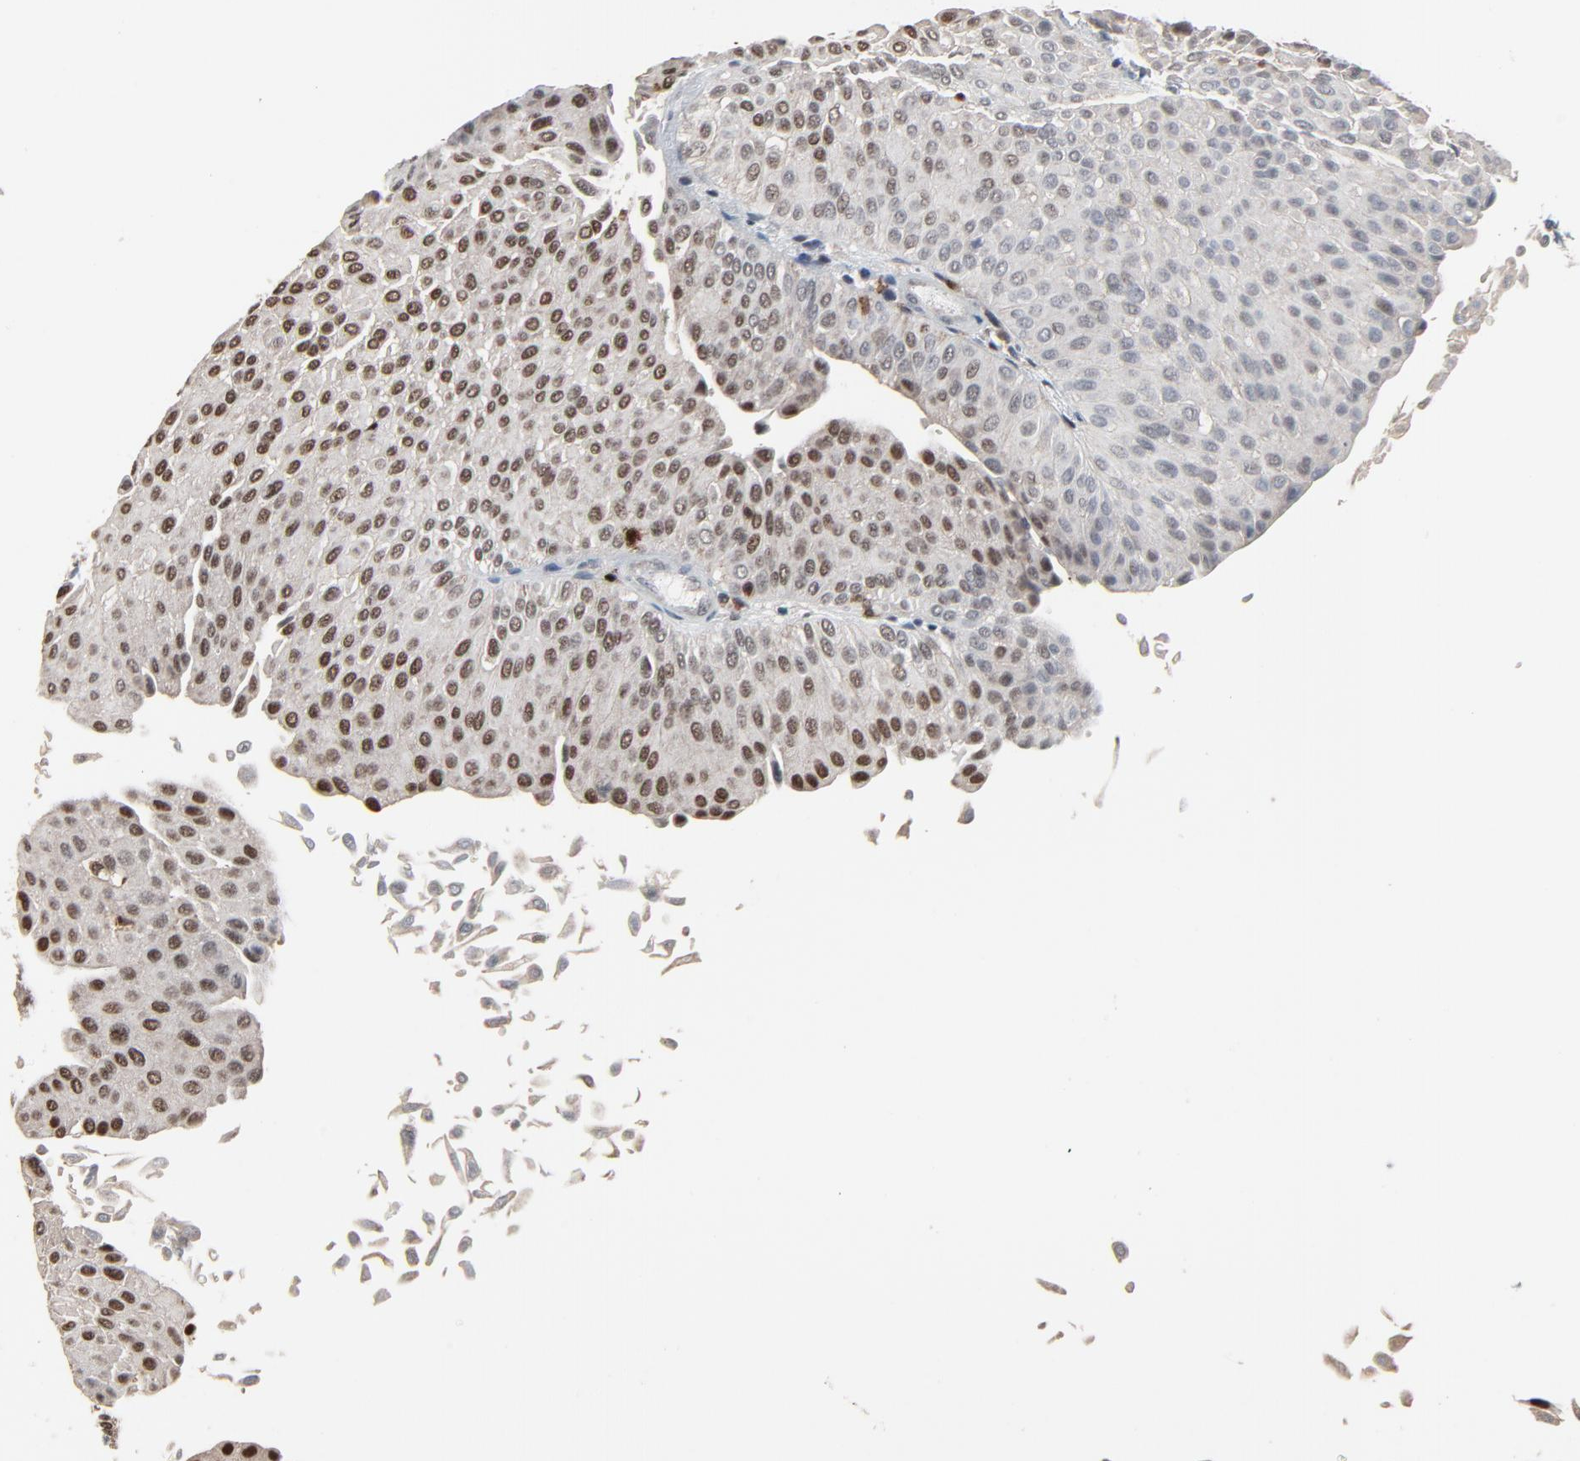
{"staining": {"intensity": "moderate", "quantity": ">75%", "location": "cytoplasmic/membranous,nuclear"}, "tissue": "urothelial cancer", "cell_type": "Tumor cells", "image_type": "cancer", "snomed": [{"axis": "morphology", "description": "Urothelial carcinoma, Low grade"}, {"axis": "topography", "description": "Urinary bladder"}], "caption": "Approximately >75% of tumor cells in human urothelial carcinoma (low-grade) demonstrate moderate cytoplasmic/membranous and nuclear protein staining as visualized by brown immunohistochemical staining.", "gene": "DOCK8", "patient": {"sex": "male", "age": 64}}